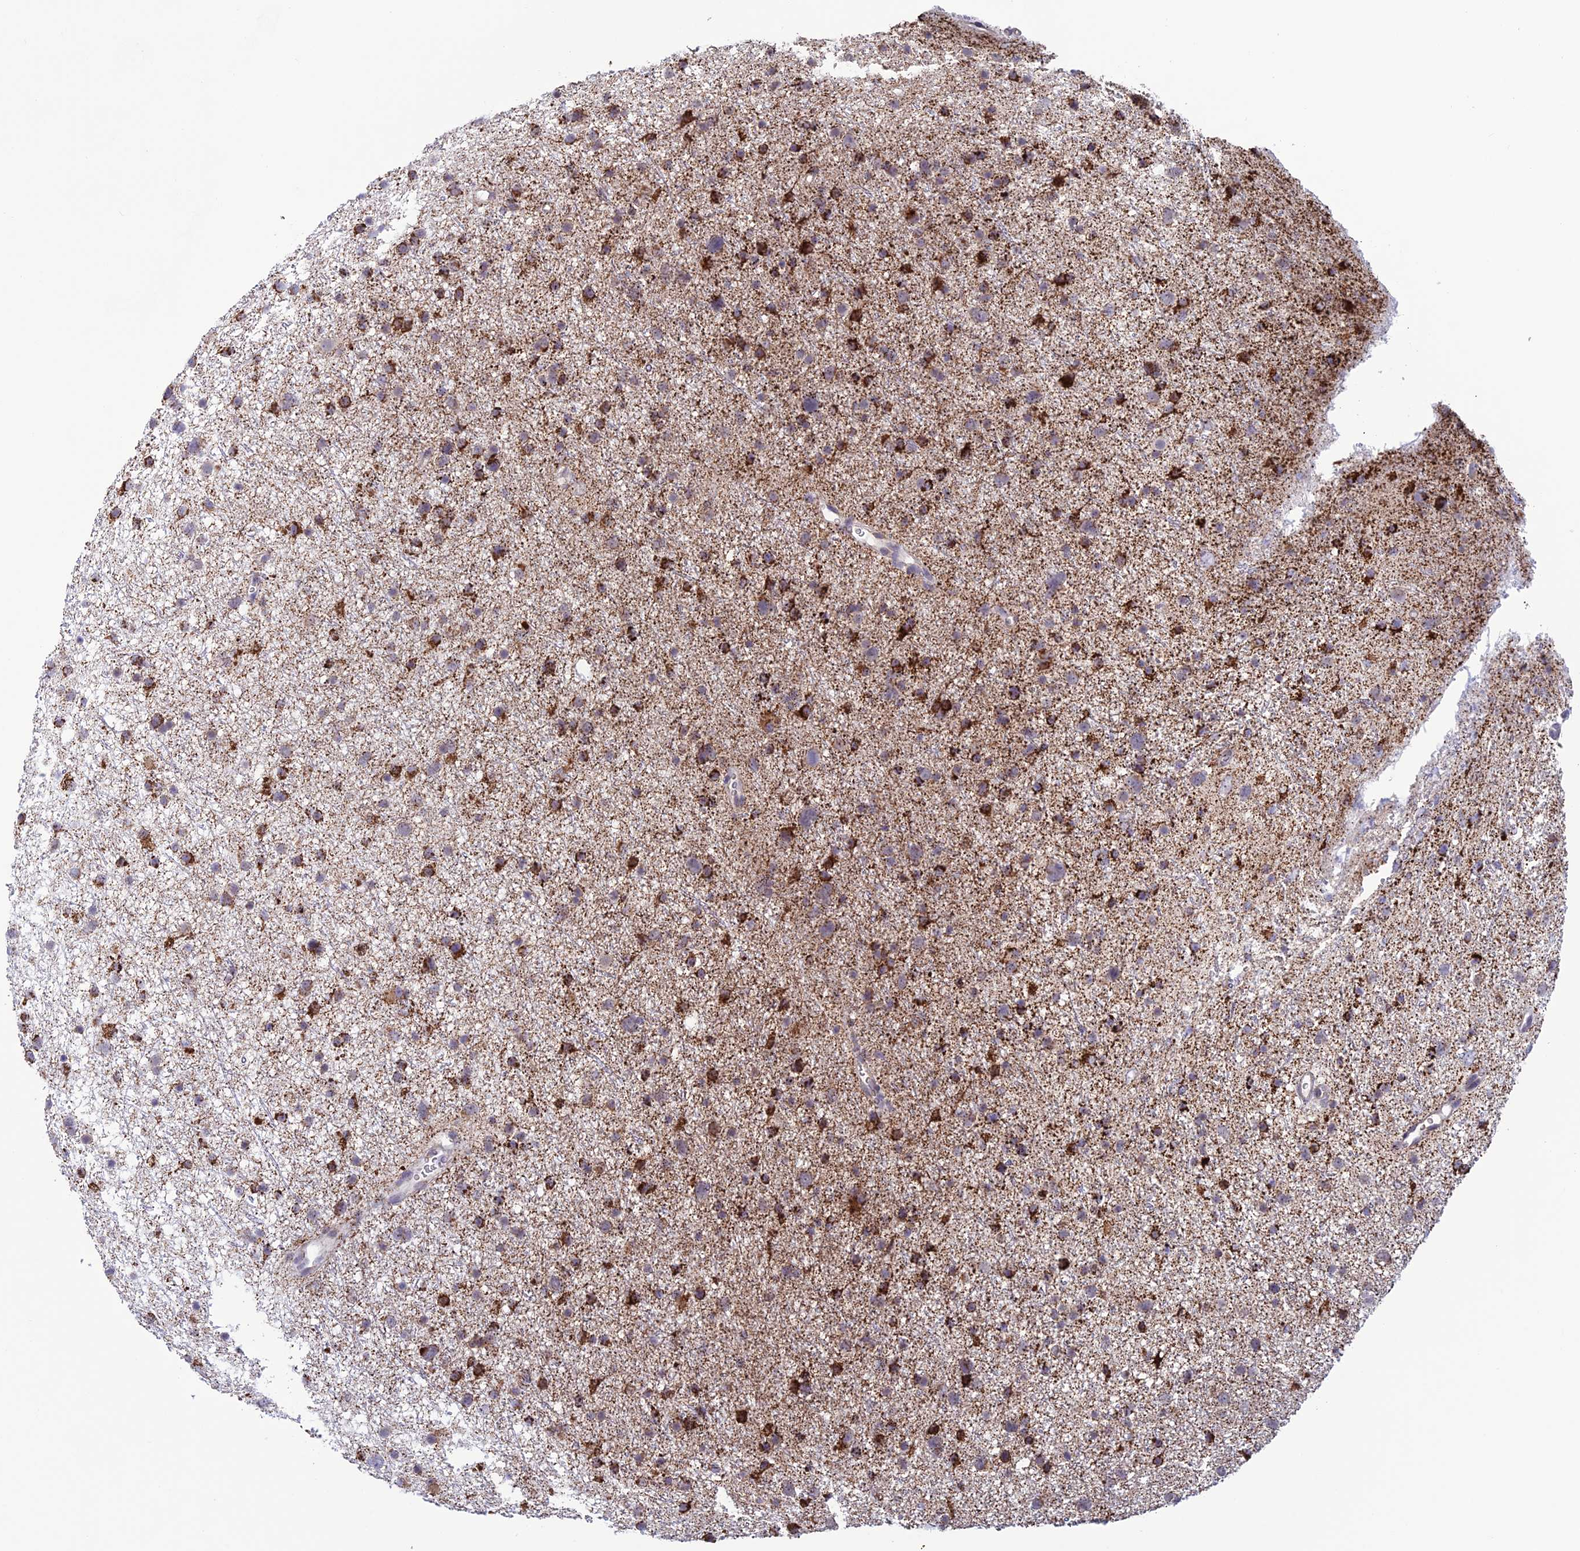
{"staining": {"intensity": "strong", "quantity": ">75%", "location": "cytoplasmic/membranous"}, "tissue": "glioma", "cell_type": "Tumor cells", "image_type": "cancer", "snomed": [{"axis": "morphology", "description": "Glioma, malignant, Low grade"}, {"axis": "topography", "description": "Cerebral cortex"}], "caption": "IHC histopathology image of neoplastic tissue: human glioma stained using immunohistochemistry reveals high levels of strong protein expression localized specifically in the cytoplasmic/membranous of tumor cells, appearing as a cytoplasmic/membranous brown color.", "gene": "ZNG1B", "patient": {"sex": "female", "age": 39}}